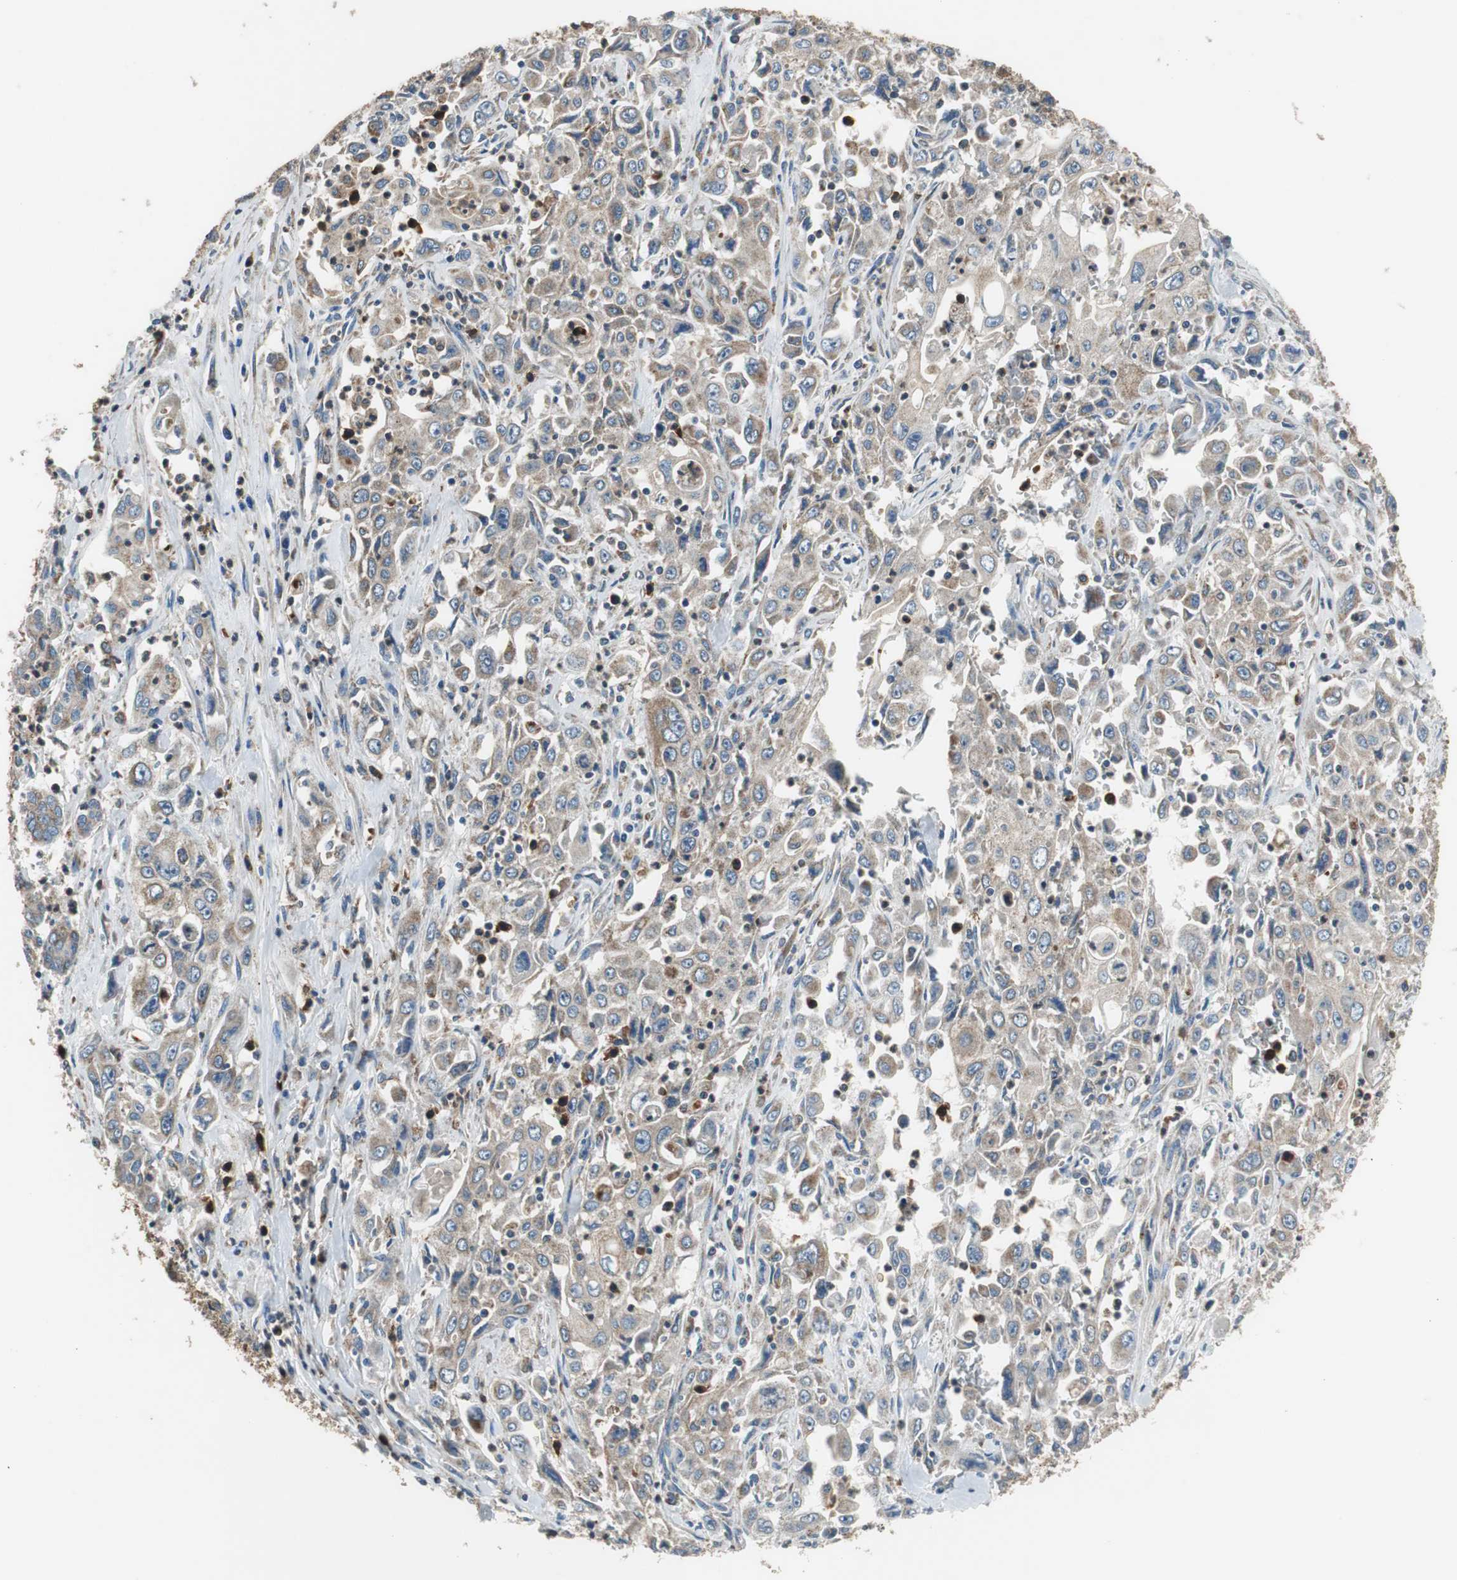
{"staining": {"intensity": "moderate", "quantity": ">75%", "location": "cytoplasmic/membranous"}, "tissue": "pancreatic cancer", "cell_type": "Tumor cells", "image_type": "cancer", "snomed": [{"axis": "morphology", "description": "Adenocarcinoma, NOS"}, {"axis": "topography", "description": "Pancreas"}], "caption": "Immunohistochemistry (IHC) (DAB (3,3'-diaminobenzidine)) staining of adenocarcinoma (pancreatic) reveals moderate cytoplasmic/membranous protein expression in approximately >75% of tumor cells.", "gene": "PI4KB", "patient": {"sex": "male", "age": 70}}